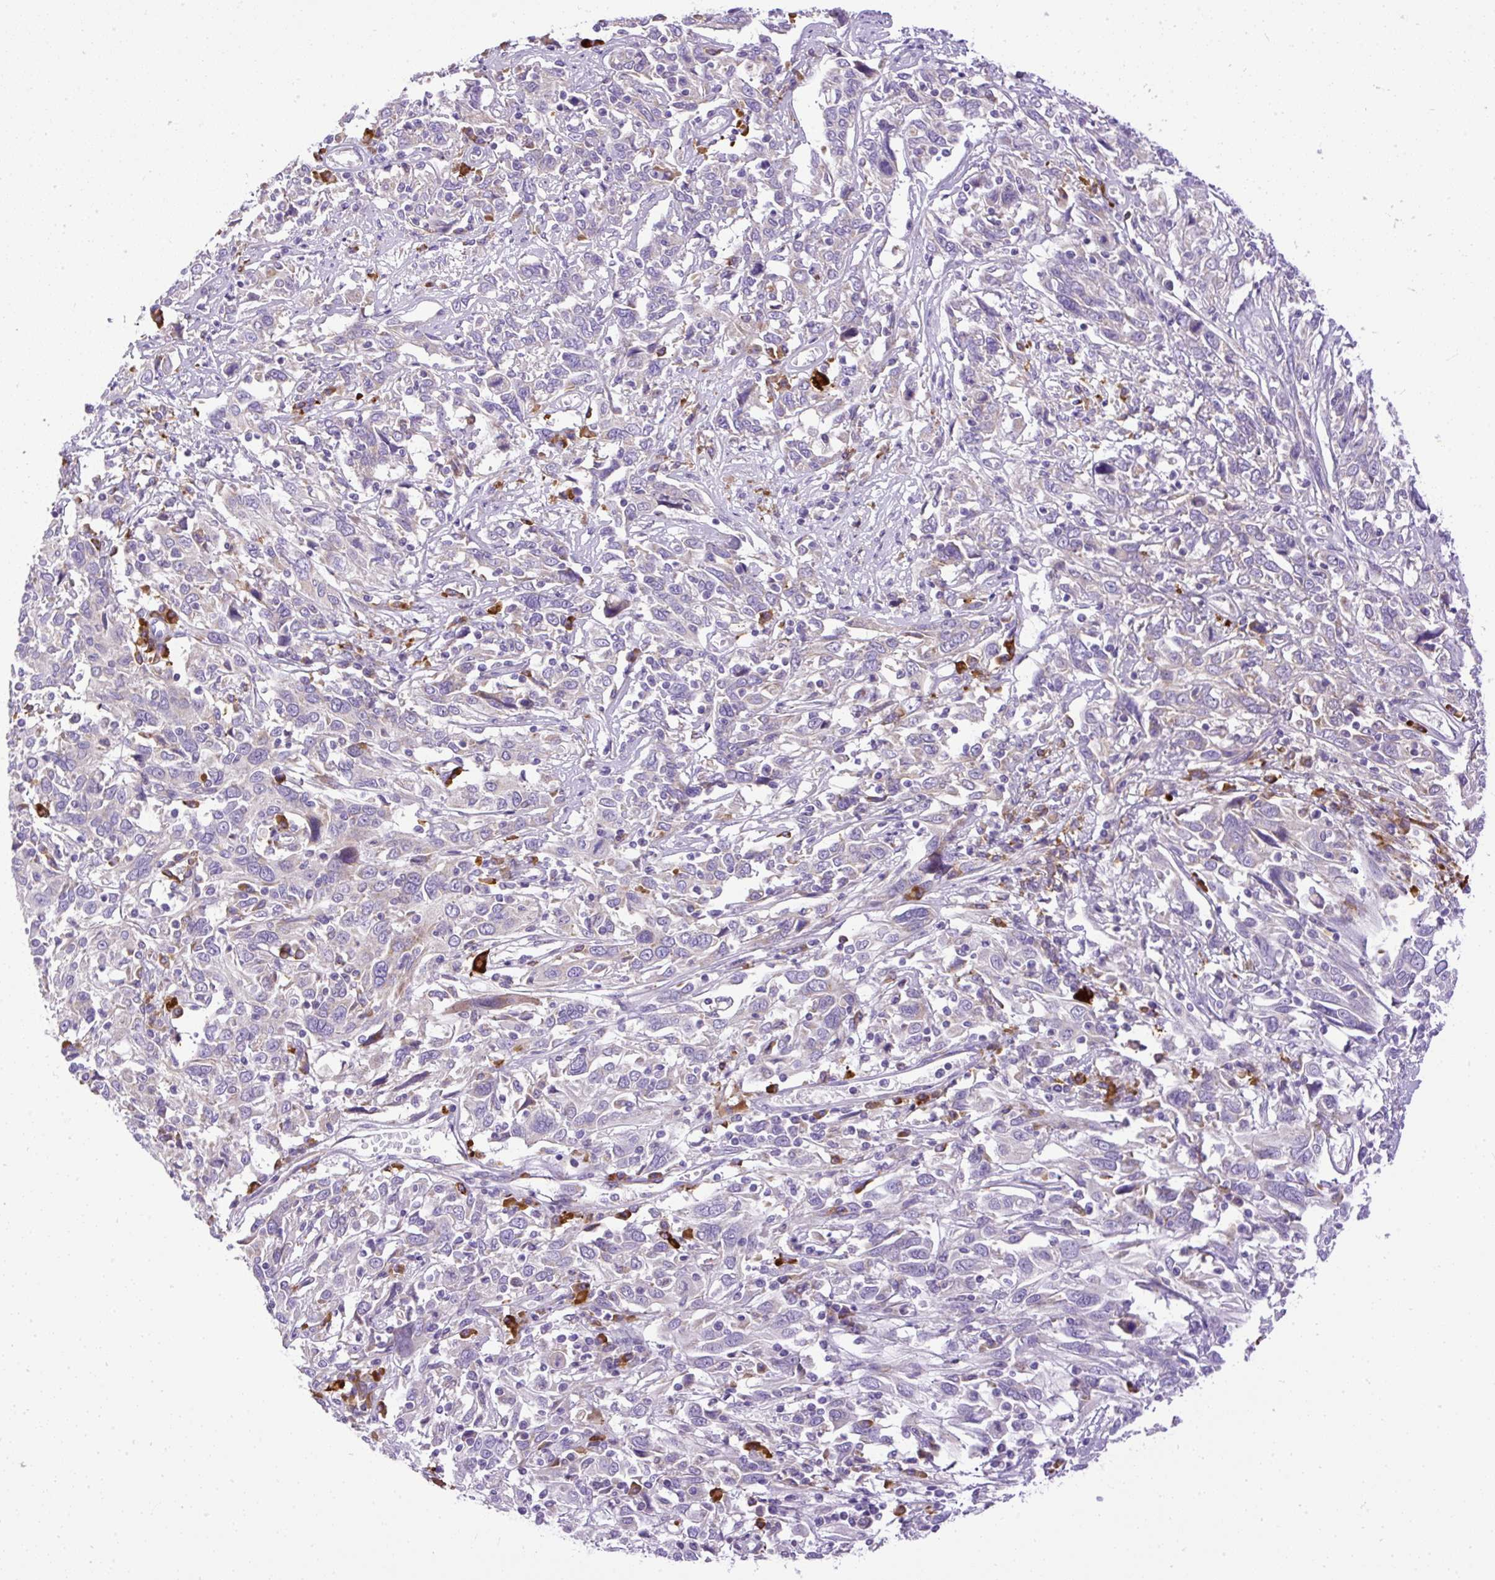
{"staining": {"intensity": "negative", "quantity": "none", "location": "none"}, "tissue": "cervical cancer", "cell_type": "Tumor cells", "image_type": "cancer", "snomed": [{"axis": "morphology", "description": "Squamous cell carcinoma, NOS"}, {"axis": "topography", "description": "Cervix"}], "caption": "Tumor cells show no significant protein positivity in squamous cell carcinoma (cervical).", "gene": "SYBU", "patient": {"sex": "female", "age": 46}}